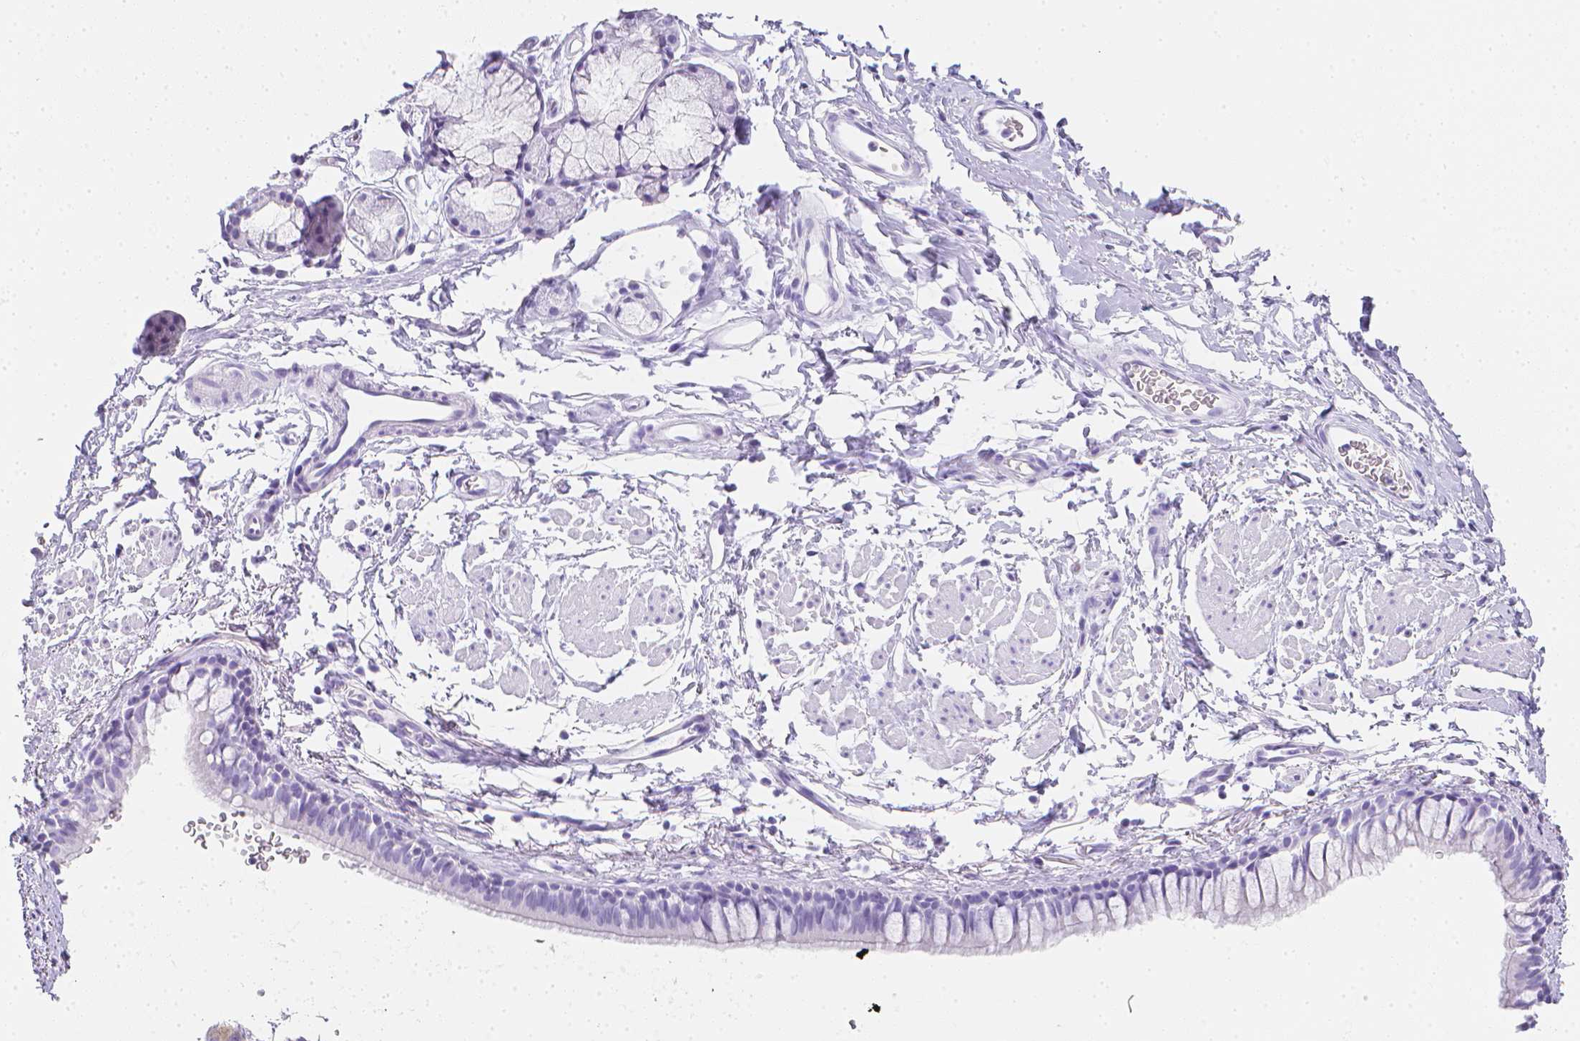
{"staining": {"intensity": "negative", "quantity": "none", "location": "none"}, "tissue": "bronchus", "cell_type": "Respiratory epithelial cells", "image_type": "normal", "snomed": [{"axis": "morphology", "description": "Normal tissue, NOS"}, {"axis": "topography", "description": "Lymph node"}, {"axis": "topography", "description": "Cartilage tissue"}, {"axis": "topography", "description": "Bronchus"}], "caption": "This photomicrograph is of unremarkable bronchus stained with immunohistochemistry to label a protein in brown with the nuclei are counter-stained blue. There is no staining in respiratory epithelial cells.", "gene": "LGALS4", "patient": {"sex": "female", "age": 70}}